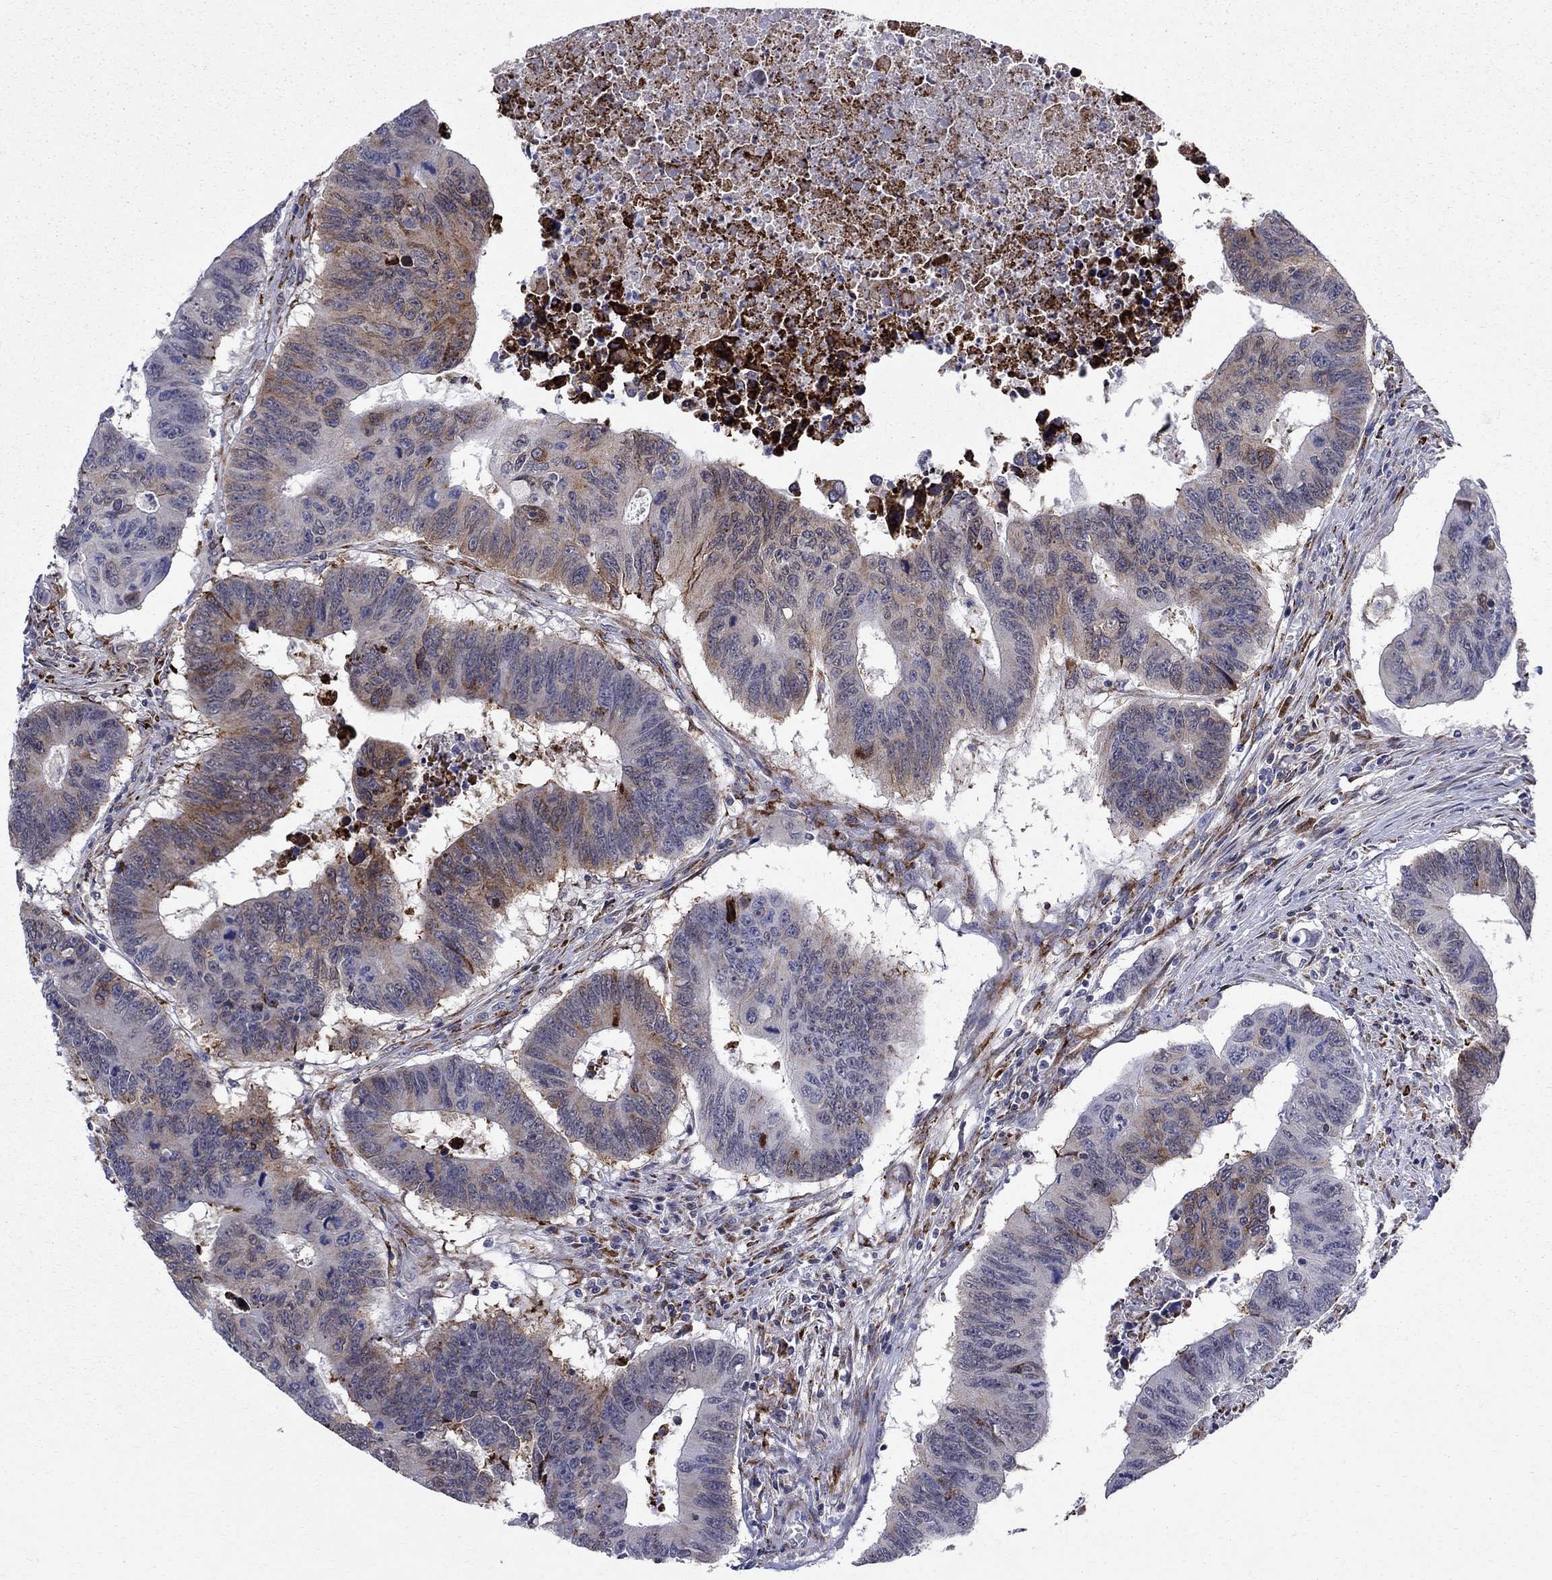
{"staining": {"intensity": "moderate", "quantity": "<25%", "location": "cytoplasmic/membranous"}, "tissue": "colorectal cancer", "cell_type": "Tumor cells", "image_type": "cancer", "snomed": [{"axis": "morphology", "description": "Adenocarcinoma, NOS"}, {"axis": "topography", "description": "Rectum"}], "caption": "Immunohistochemistry (IHC) of human colorectal adenocarcinoma reveals low levels of moderate cytoplasmic/membranous positivity in about <25% of tumor cells.", "gene": "CAB39L", "patient": {"sex": "female", "age": 85}}